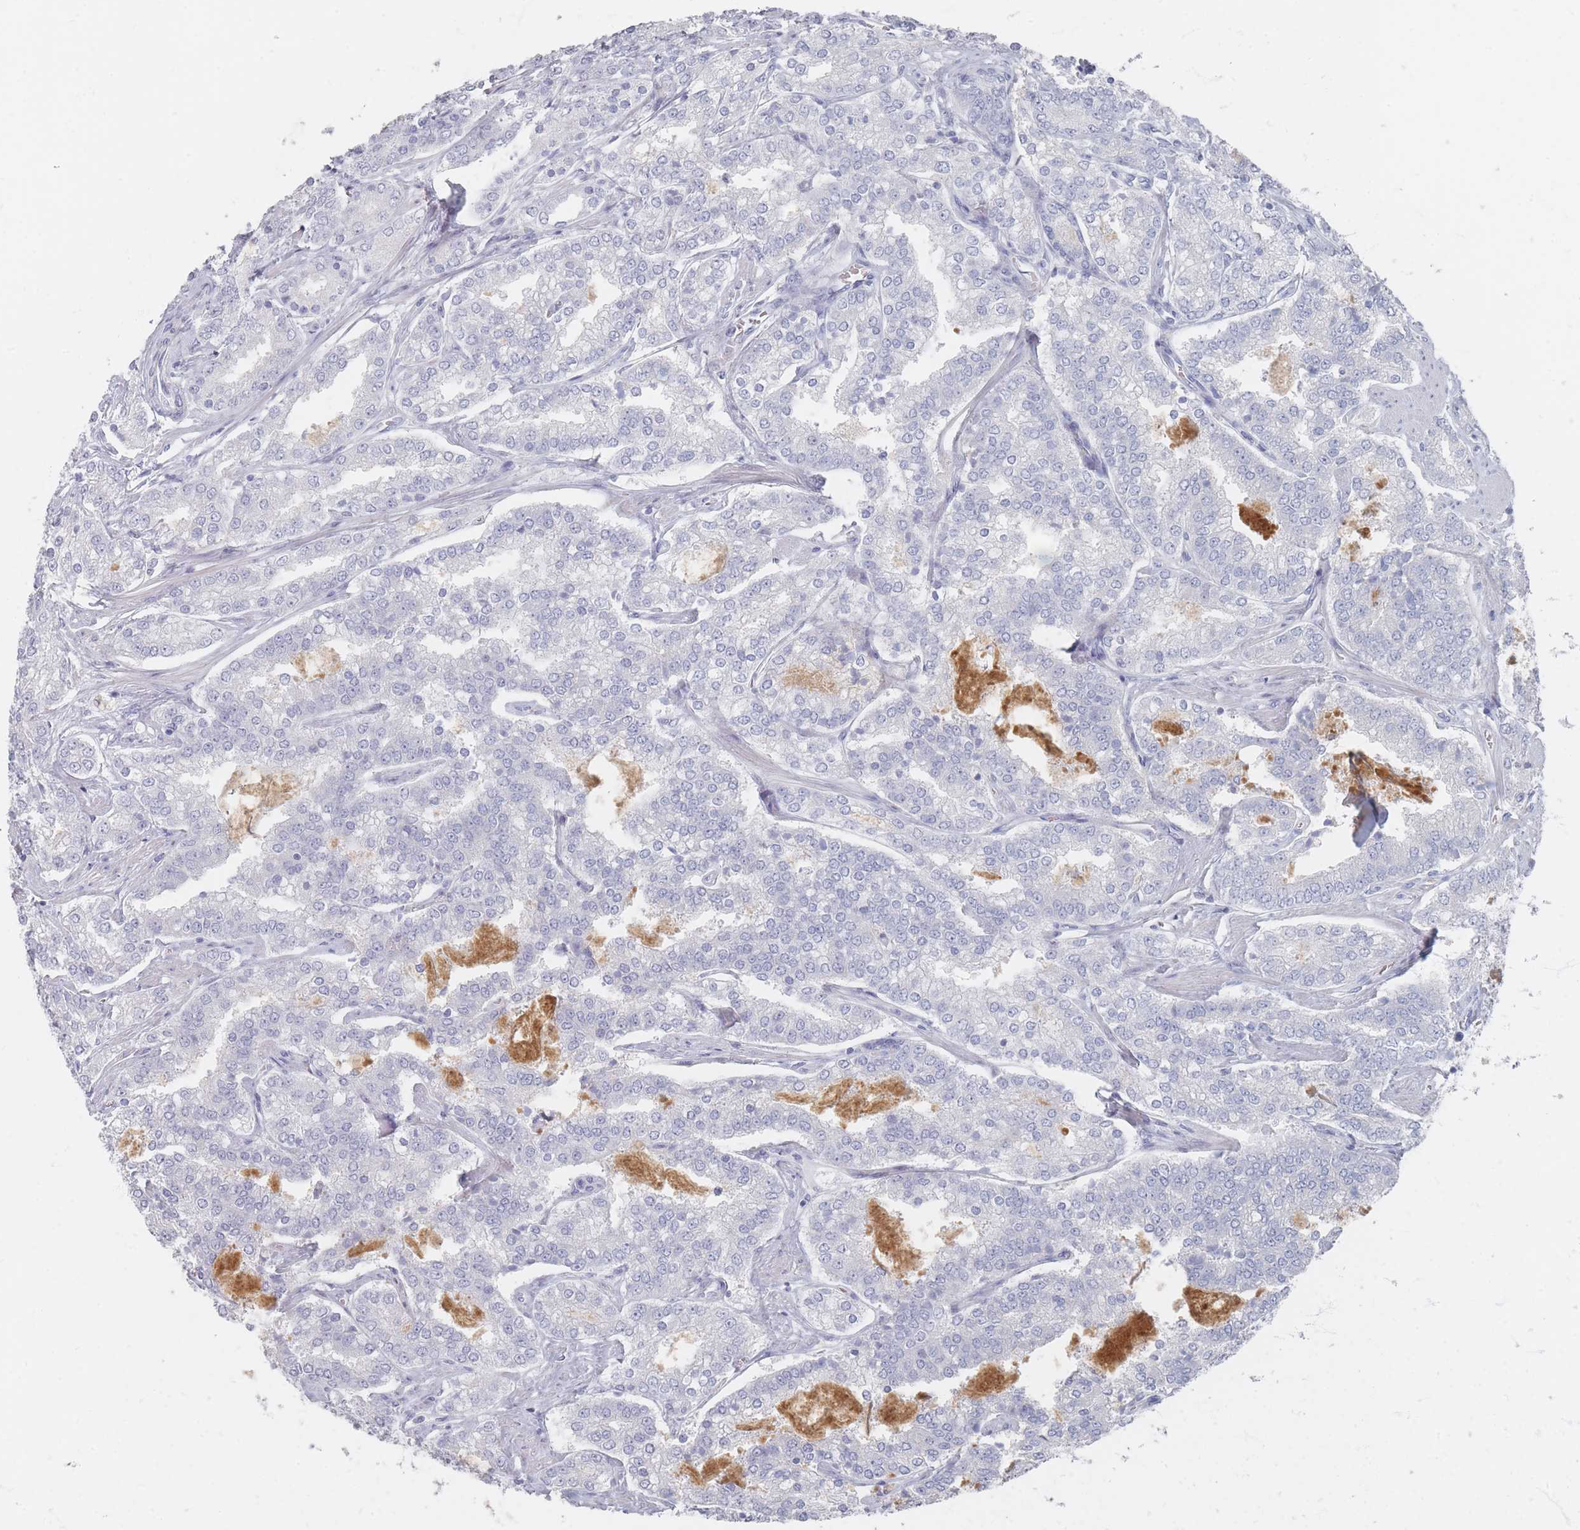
{"staining": {"intensity": "negative", "quantity": "none", "location": "none"}, "tissue": "prostate cancer", "cell_type": "Tumor cells", "image_type": "cancer", "snomed": [{"axis": "morphology", "description": "Adenocarcinoma, High grade"}, {"axis": "topography", "description": "Prostate"}], "caption": "This is an immunohistochemistry micrograph of prostate cancer. There is no positivity in tumor cells.", "gene": "CD37", "patient": {"sex": "male", "age": 63}}